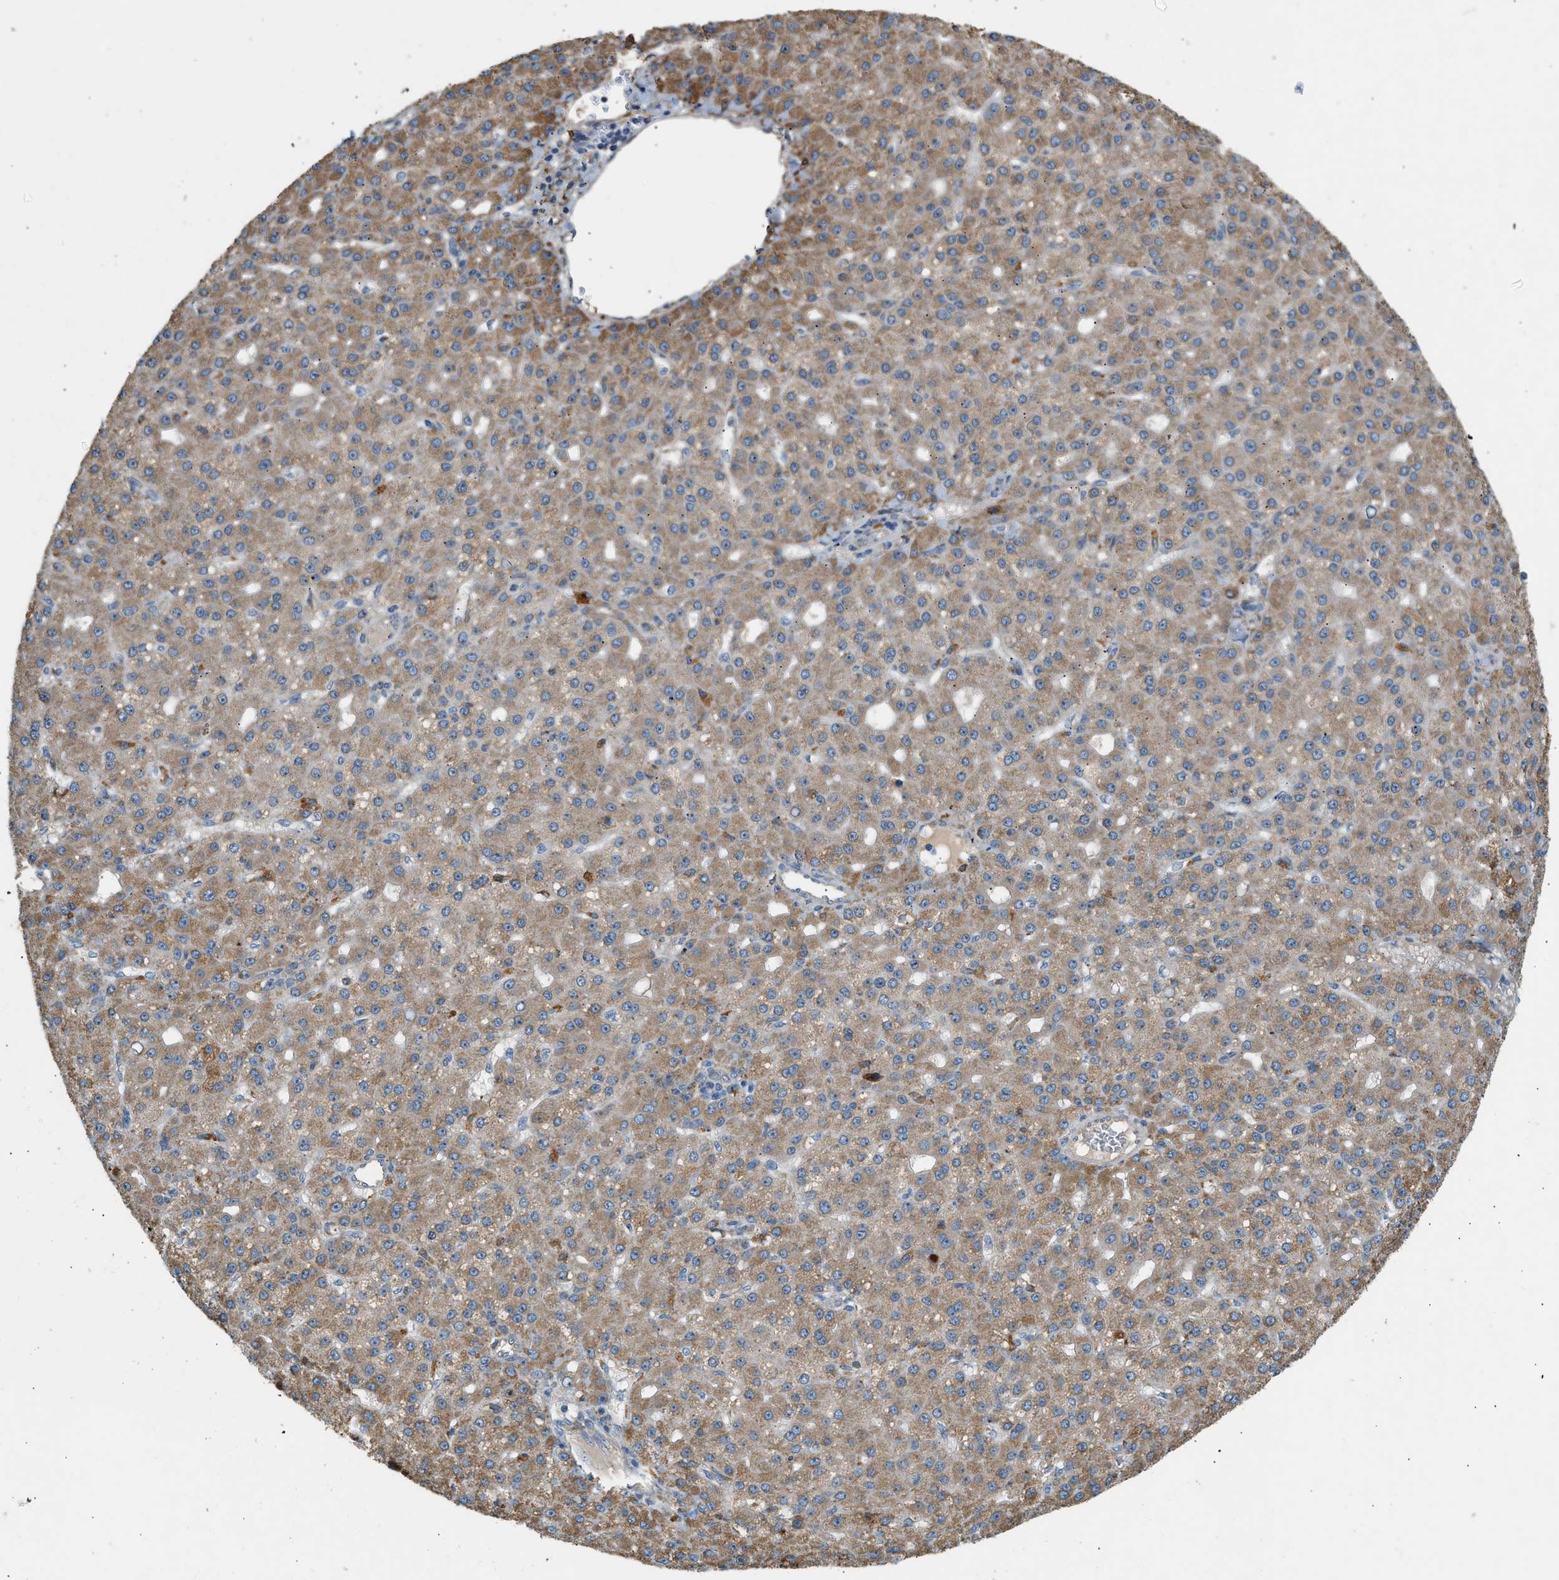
{"staining": {"intensity": "moderate", "quantity": ">75%", "location": "cytoplasmic/membranous"}, "tissue": "liver cancer", "cell_type": "Tumor cells", "image_type": "cancer", "snomed": [{"axis": "morphology", "description": "Carcinoma, Hepatocellular, NOS"}, {"axis": "topography", "description": "Liver"}], "caption": "Immunohistochemical staining of human liver cancer shows medium levels of moderate cytoplasmic/membranous staining in approximately >75% of tumor cells.", "gene": "CTSB", "patient": {"sex": "male", "age": 67}}